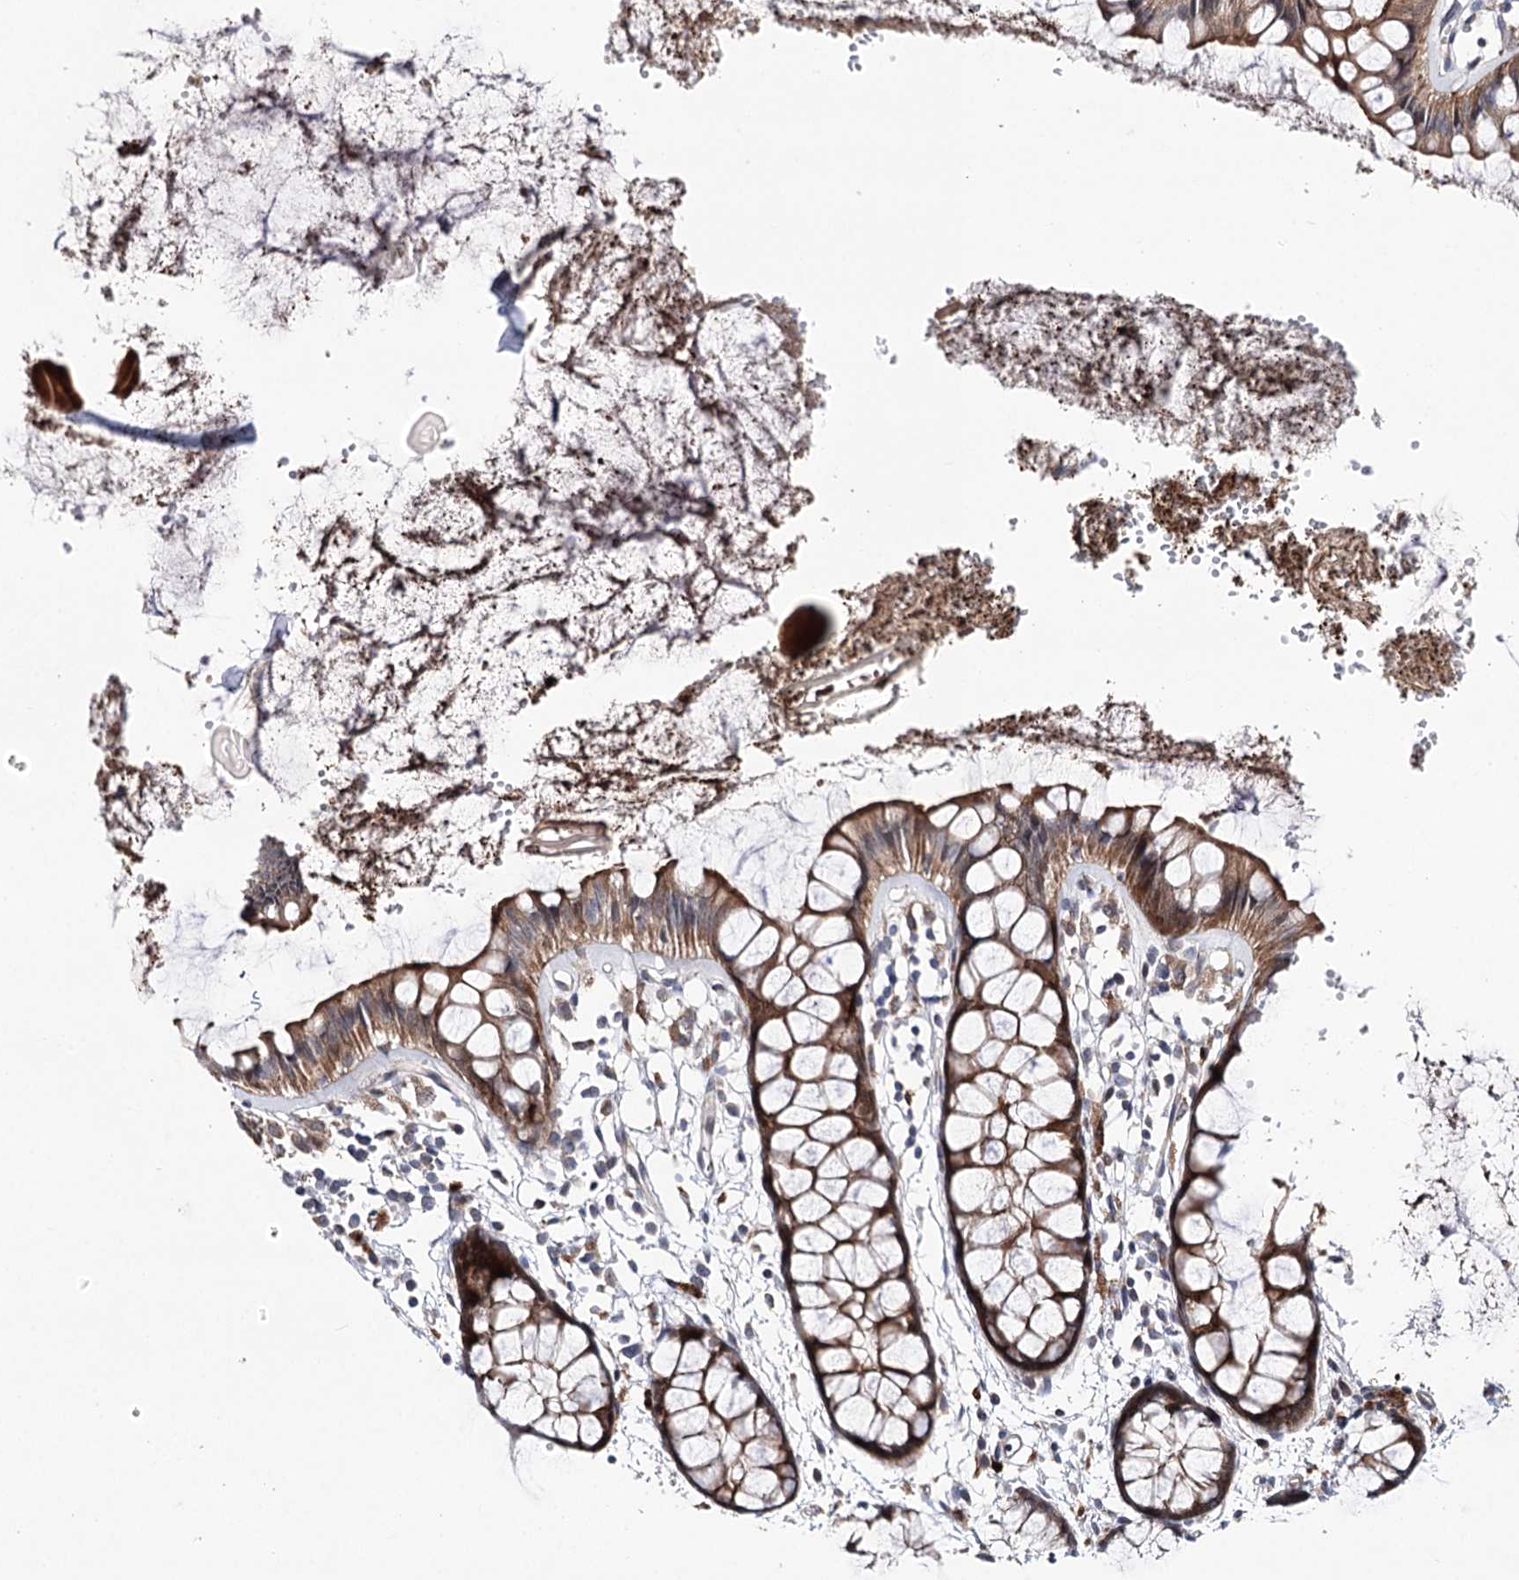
{"staining": {"intensity": "moderate", "quantity": ">75%", "location": "cytoplasmic/membranous"}, "tissue": "rectum", "cell_type": "Glandular cells", "image_type": "normal", "snomed": [{"axis": "morphology", "description": "Normal tissue, NOS"}, {"axis": "topography", "description": "Rectum"}], "caption": "IHC micrograph of normal rectum: rectum stained using IHC displays medium levels of moderate protein expression localized specifically in the cytoplasmic/membranous of glandular cells, appearing as a cytoplasmic/membranous brown color.", "gene": "ARHGAP32", "patient": {"sex": "female", "age": 66}}